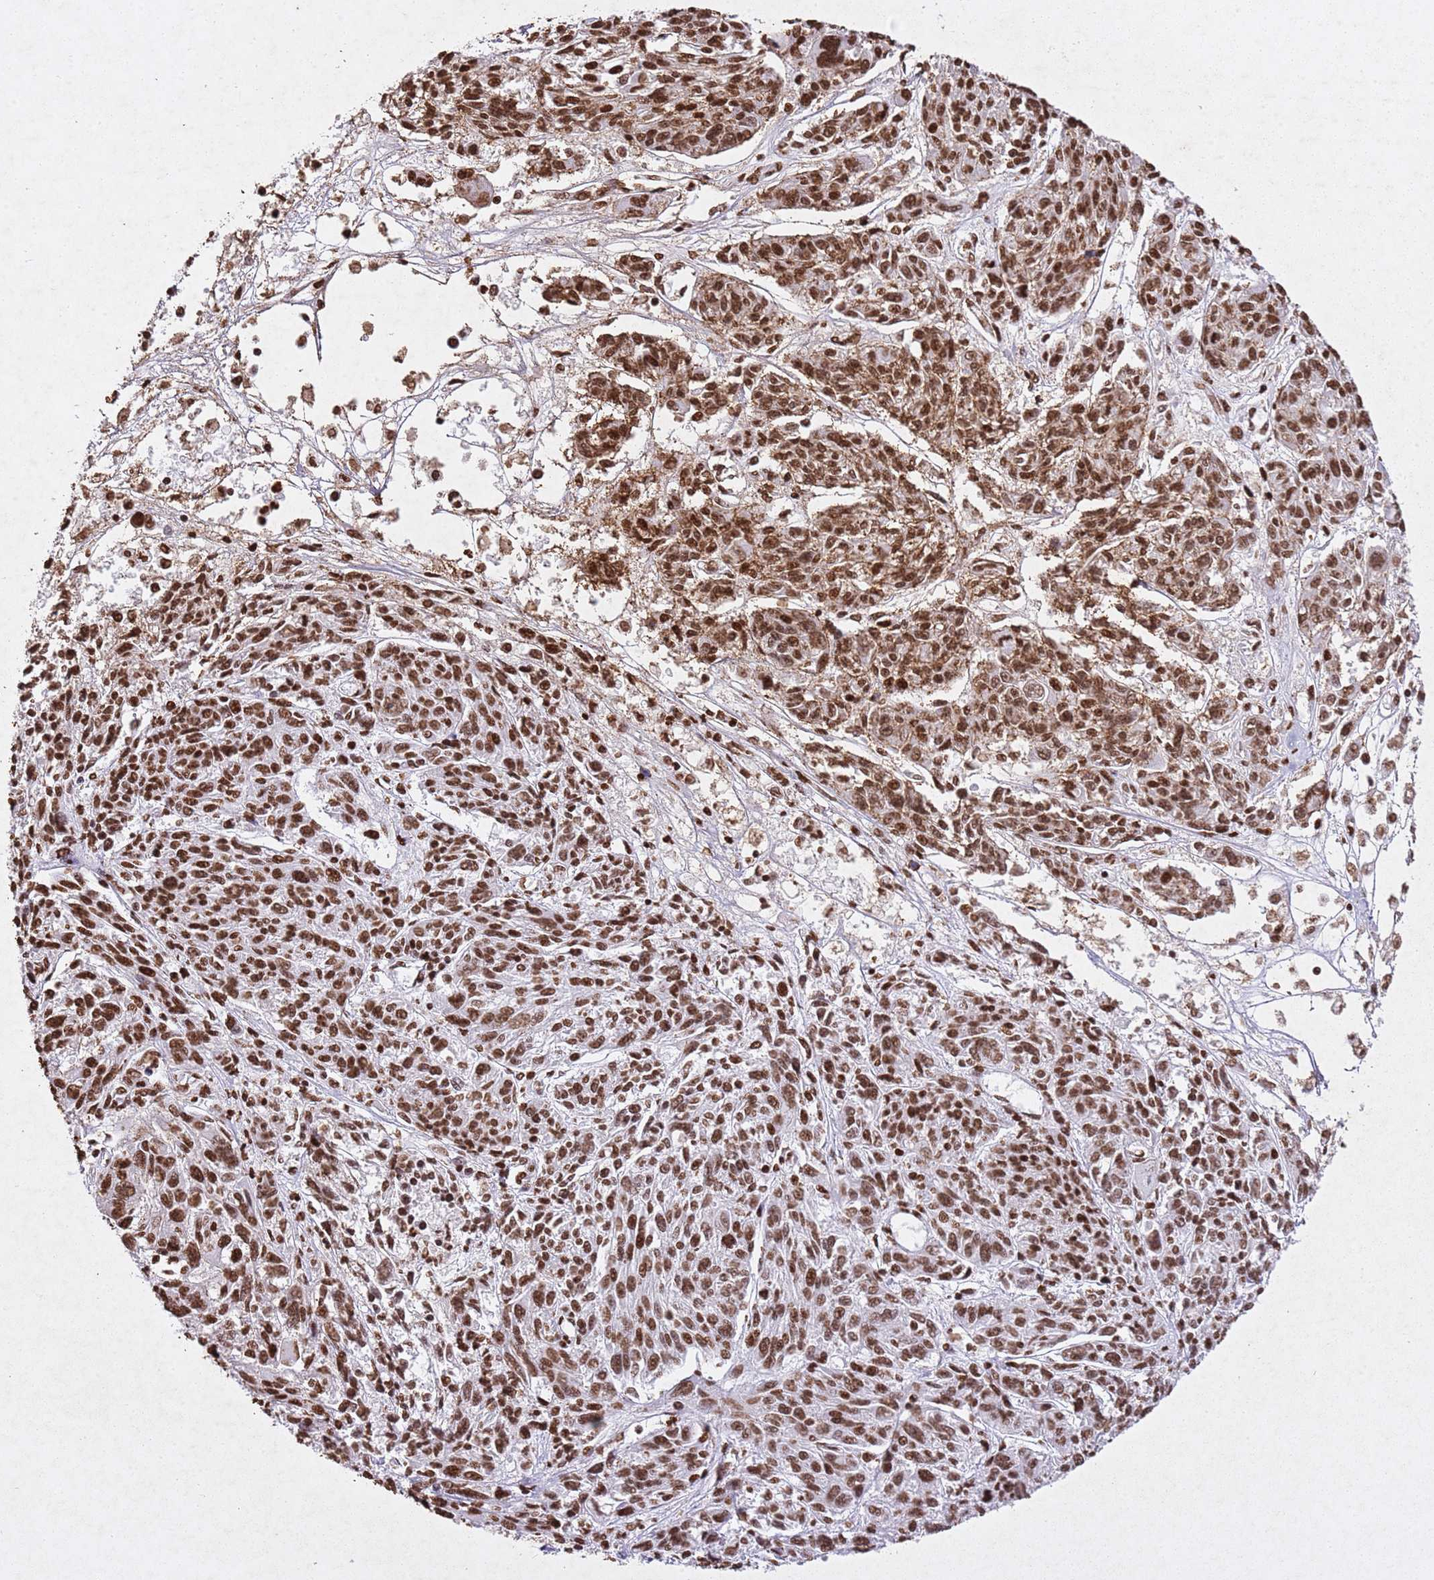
{"staining": {"intensity": "moderate", "quantity": ">75%", "location": "nuclear"}, "tissue": "melanoma", "cell_type": "Tumor cells", "image_type": "cancer", "snomed": [{"axis": "morphology", "description": "Malignant melanoma, NOS"}, {"axis": "topography", "description": "Skin"}], "caption": "Malignant melanoma stained with a brown dye shows moderate nuclear positive expression in about >75% of tumor cells.", "gene": "BMAL1", "patient": {"sex": "male", "age": 53}}